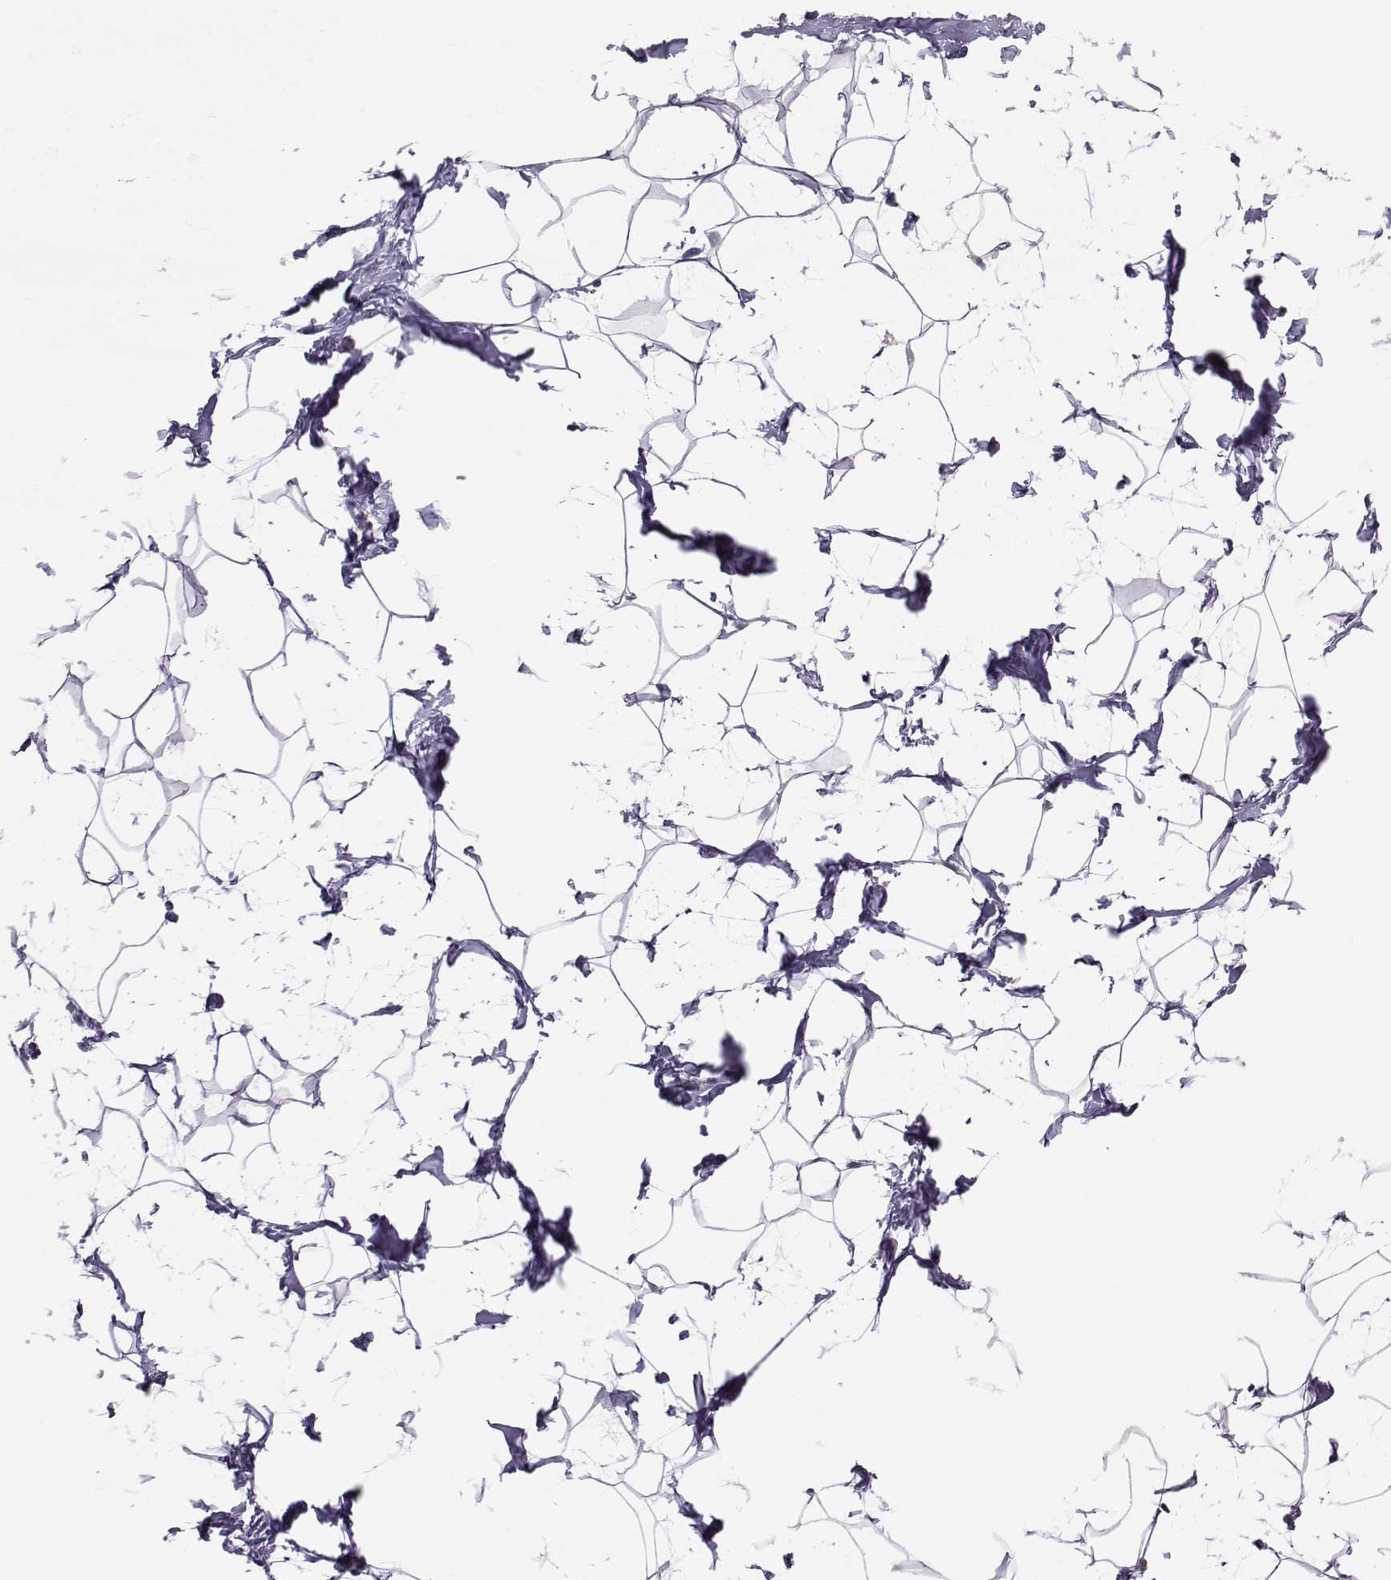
{"staining": {"intensity": "negative", "quantity": "none", "location": "none"}, "tissue": "breast", "cell_type": "Adipocytes", "image_type": "normal", "snomed": [{"axis": "morphology", "description": "Normal tissue, NOS"}, {"axis": "topography", "description": "Breast"}], "caption": "A high-resolution histopathology image shows immunohistochemistry staining of benign breast, which demonstrates no significant staining in adipocytes. (IHC, brightfield microscopy, high magnification).", "gene": "DNAAF1", "patient": {"sex": "female", "age": 32}}